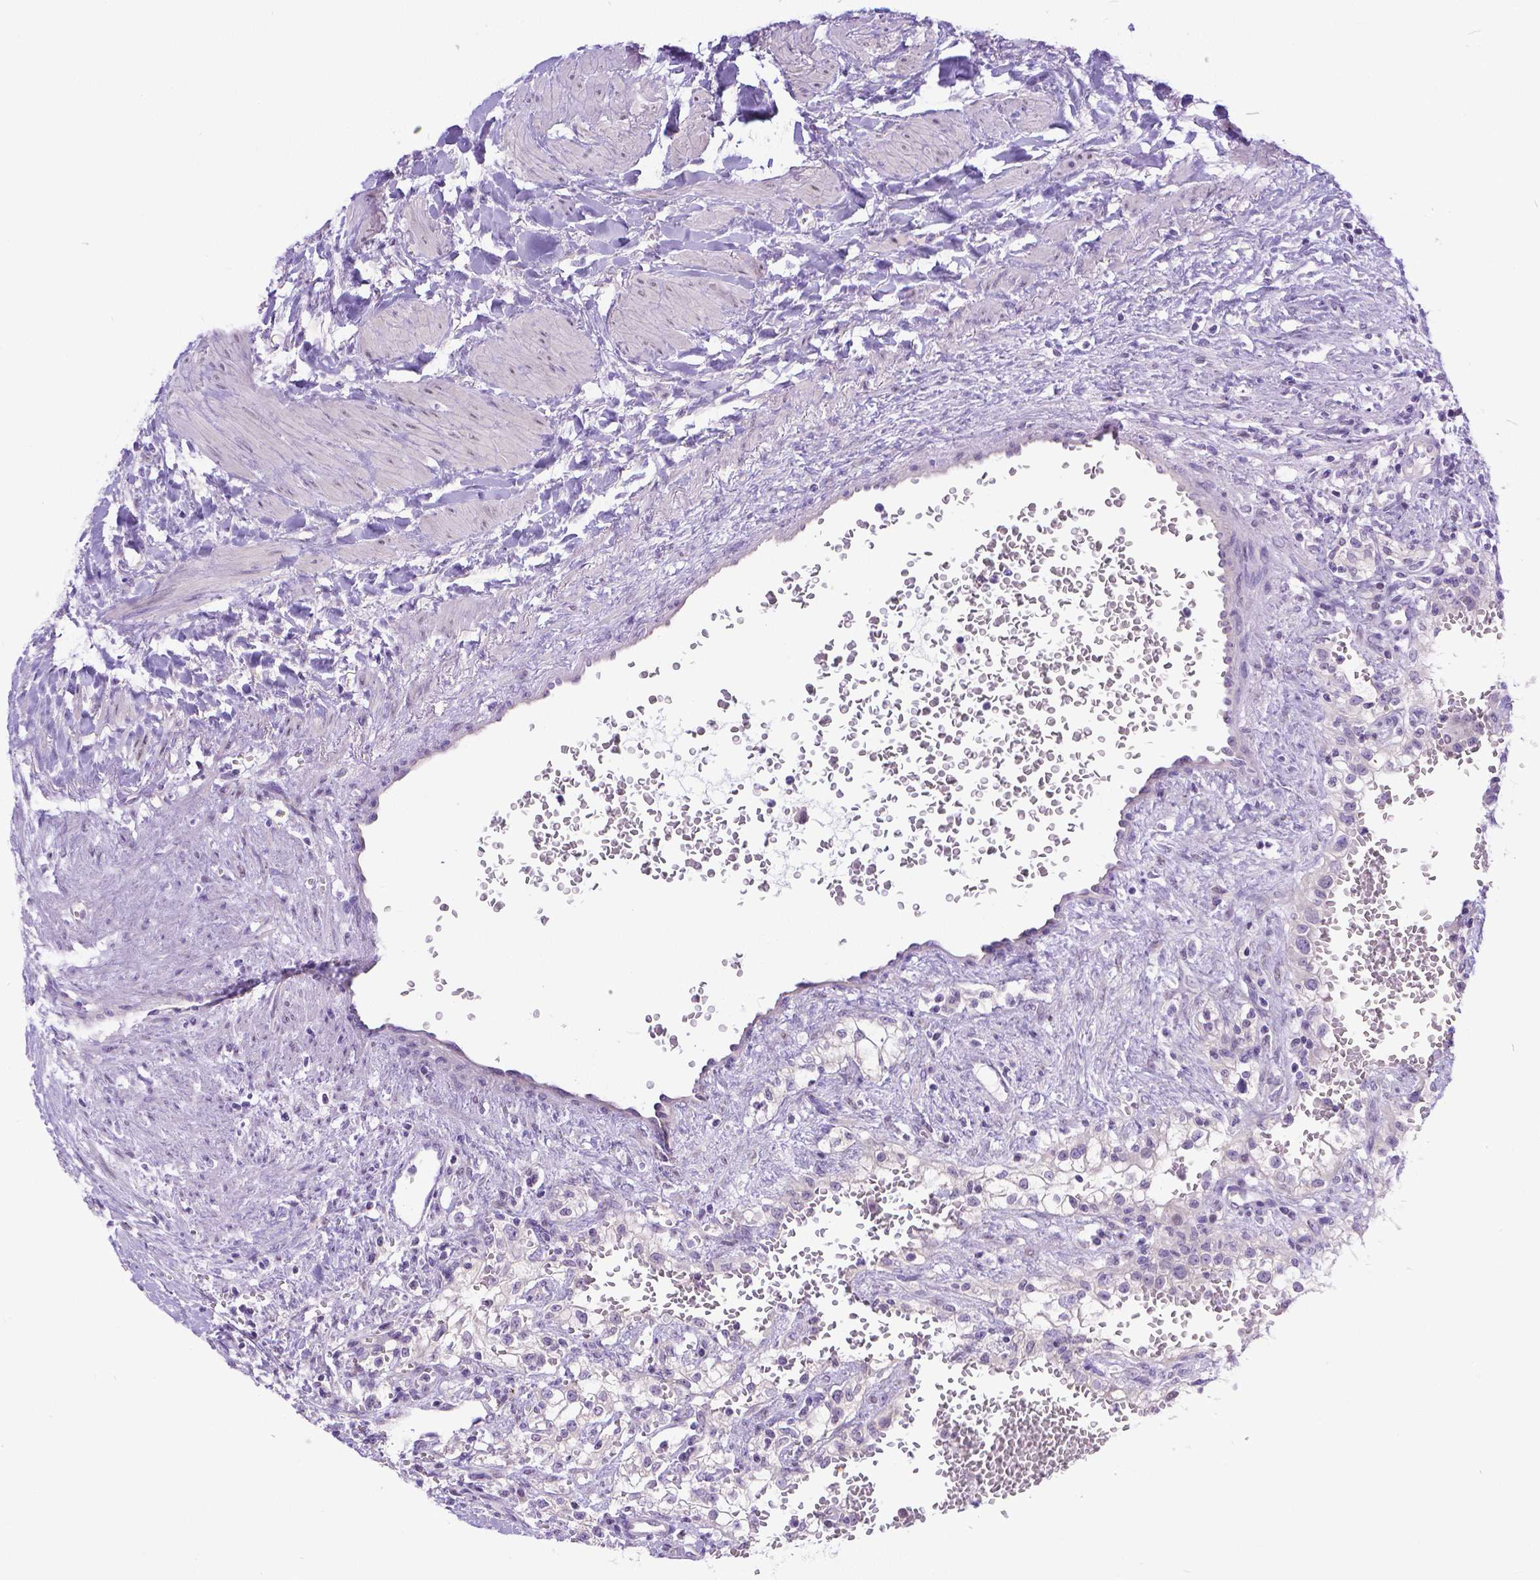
{"staining": {"intensity": "negative", "quantity": "none", "location": "none"}, "tissue": "renal cancer", "cell_type": "Tumor cells", "image_type": "cancer", "snomed": [{"axis": "morphology", "description": "Adenocarcinoma, NOS"}, {"axis": "topography", "description": "Kidney"}], "caption": "Immunohistochemistry of renal cancer (adenocarcinoma) shows no positivity in tumor cells.", "gene": "TTLL6", "patient": {"sex": "female", "age": 74}}